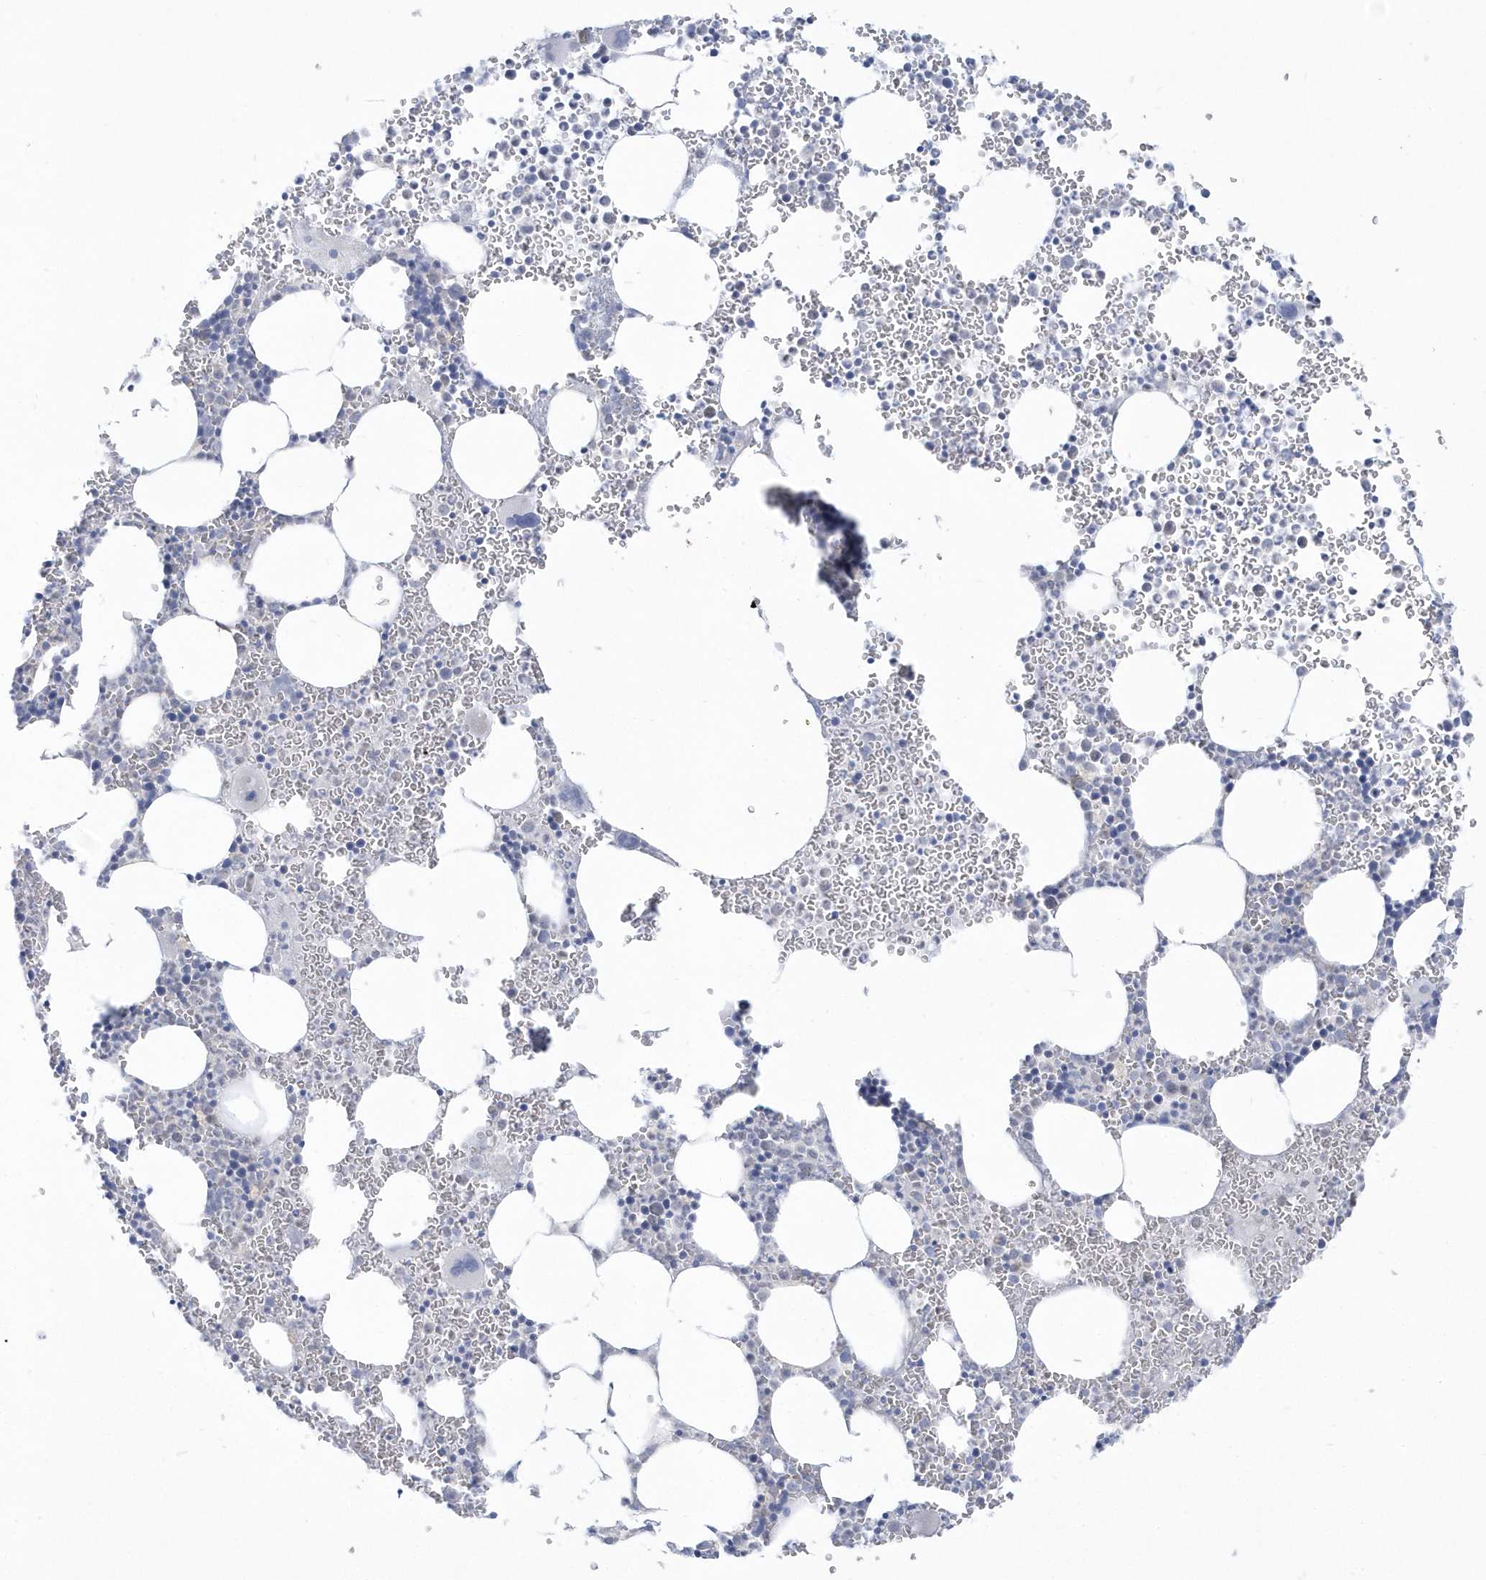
{"staining": {"intensity": "negative", "quantity": "none", "location": "none"}, "tissue": "bone marrow", "cell_type": "Hematopoietic cells", "image_type": "normal", "snomed": [{"axis": "morphology", "description": "Normal tissue, NOS"}, {"axis": "topography", "description": "Bone marrow"}], "caption": "Image shows no significant protein positivity in hematopoietic cells of benign bone marrow.", "gene": "PCBD1", "patient": {"sex": "female", "age": 78}}